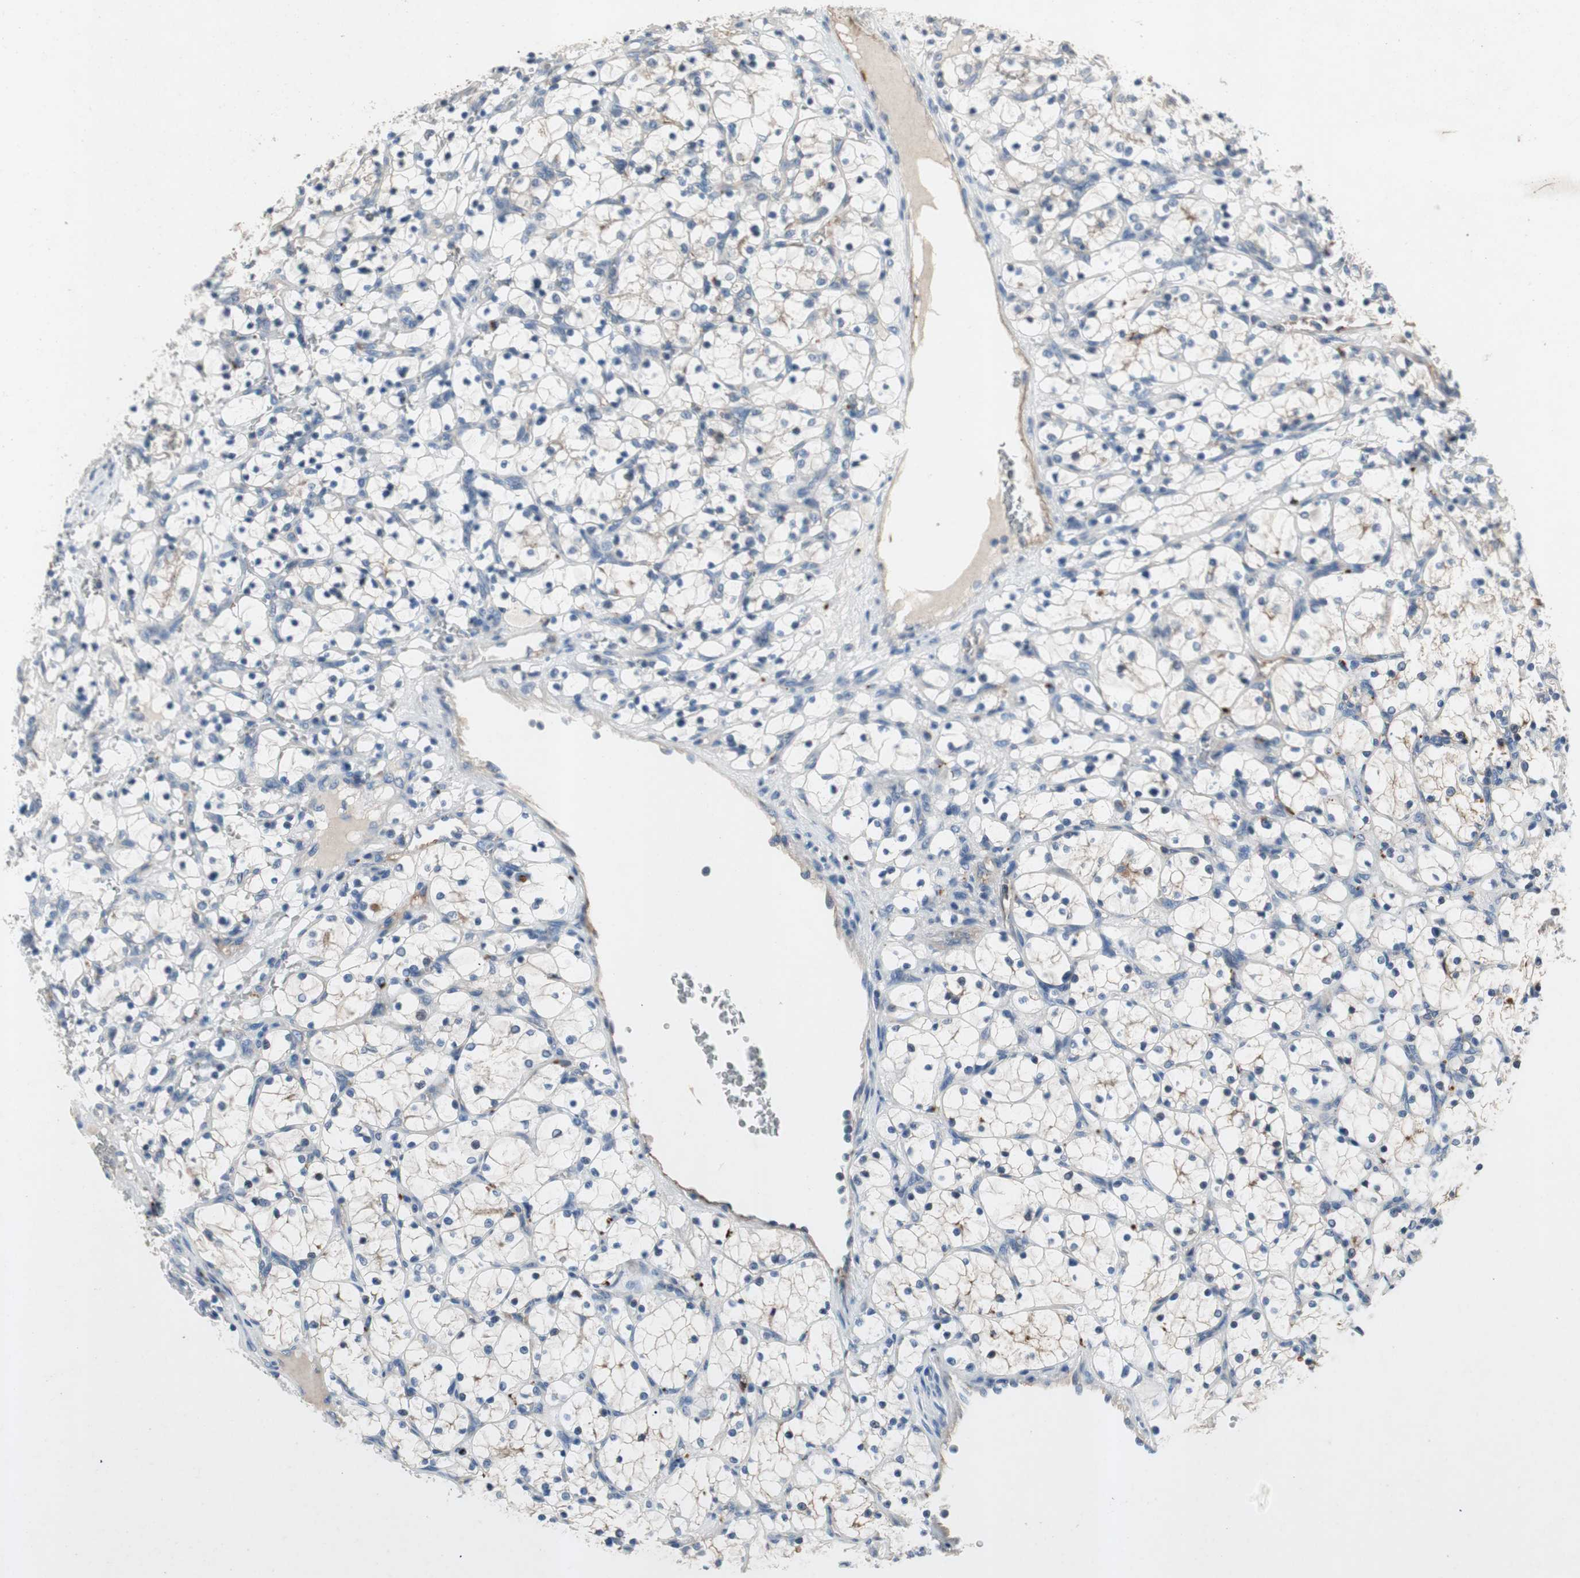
{"staining": {"intensity": "negative", "quantity": "none", "location": "none"}, "tissue": "renal cancer", "cell_type": "Tumor cells", "image_type": "cancer", "snomed": [{"axis": "morphology", "description": "Adenocarcinoma, NOS"}, {"axis": "topography", "description": "Kidney"}], "caption": "Tumor cells show no significant protein expression in renal cancer. Brightfield microscopy of immunohistochemistry stained with DAB (3,3'-diaminobenzidine) (brown) and hematoxylin (blue), captured at high magnification.", "gene": "ALPL", "patient": {"sex": "female", "age": 69}}